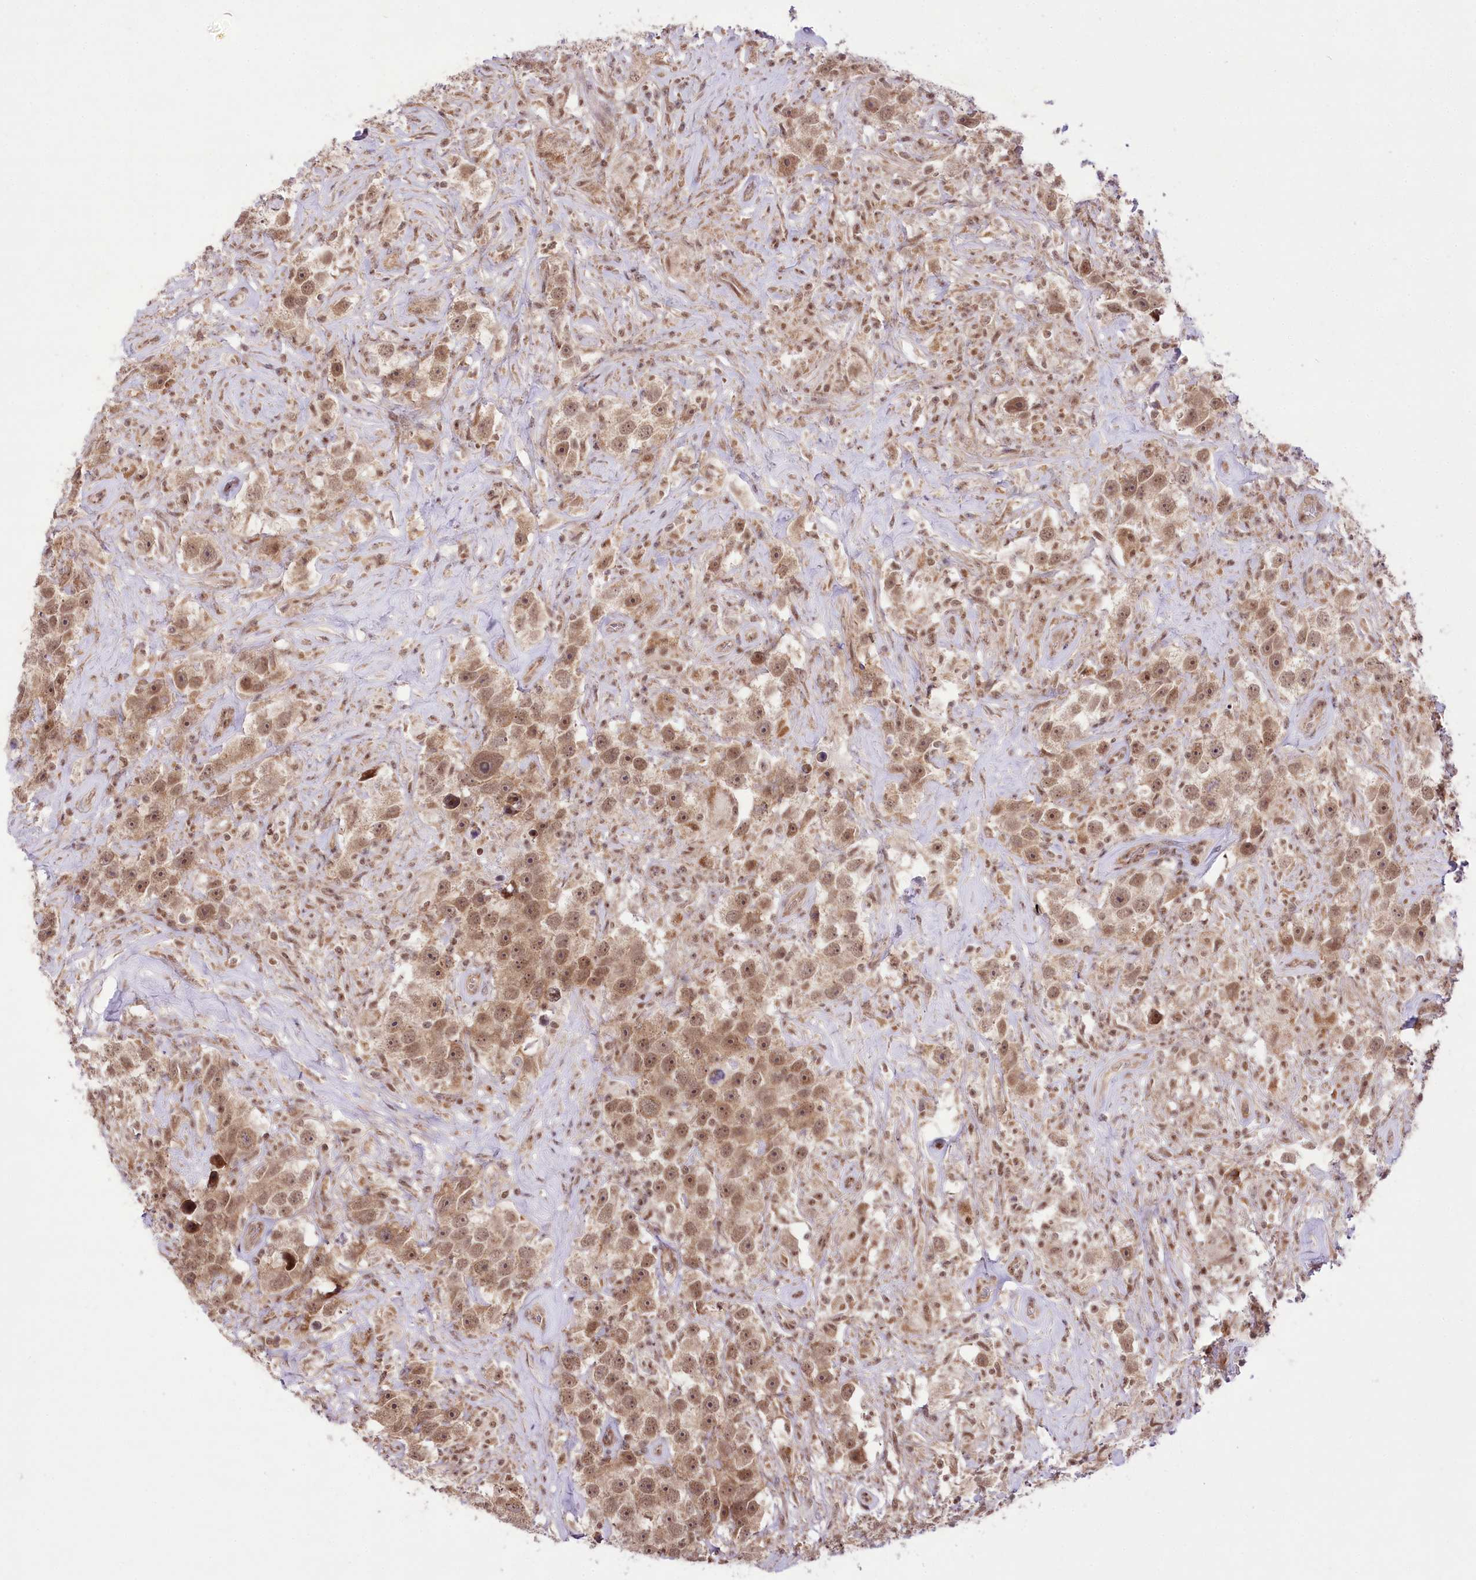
{"staining": {"intensity": "moderate", "quantity": ">75%", "location": "nuclear"}, "tissue": "testis cancer", "cell_type": "Tumor cells", "image_type": "cancer", "snomed": [{"axis": "morphology", "description": "Seminoma, NOS"}, {"axis": "topography", "description": "Testis"}], "caption": "This photomicrograph reveals IHC staining of human testis seminoma, with medium moderate nuclear staining in about >75% of tumor cells.", "gene": "ZMAT2", "patient": {"sex": "male", "age": 49}}